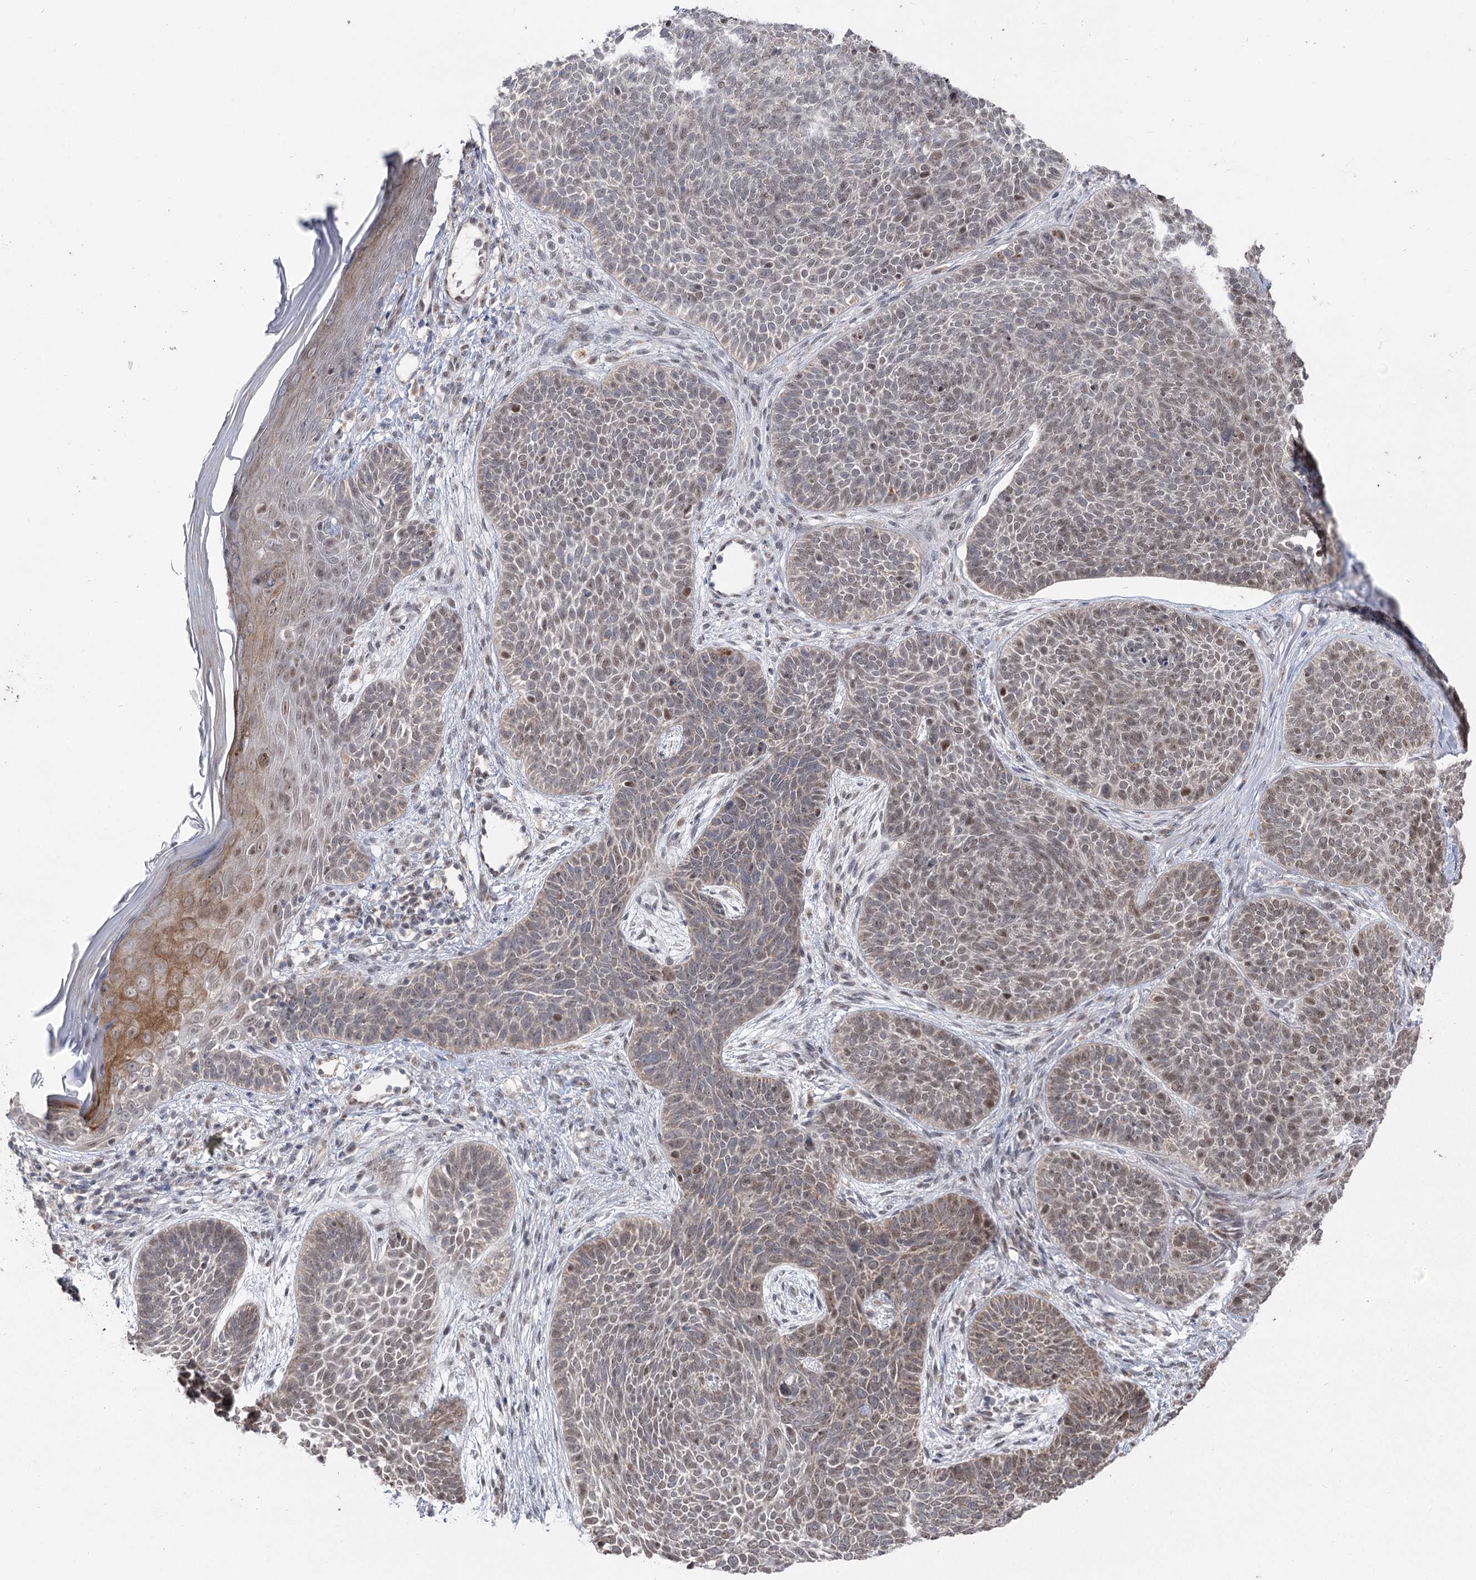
{"staining": {"intensity": "weak", "quantity": "<25%", "location": "nuclear"}, "tissue": "skin cancer", "cell_type": "Tumor cells", "image_type": "cancer", "snomed": [{"axis": "morphology", "description": "Basal cell carcinoma"}, {"axis": "topography", "description": "Skin"}], "caption": "This photomicrograph is of basal cell carcinoma (skin) stained with immunohistochemistry to label a protein in brown with the nuclei are counter-stained blue. There is no staining in tumor cells.", "gene": "RUFY4", "patient": {"sex": "male", "age": 85}}